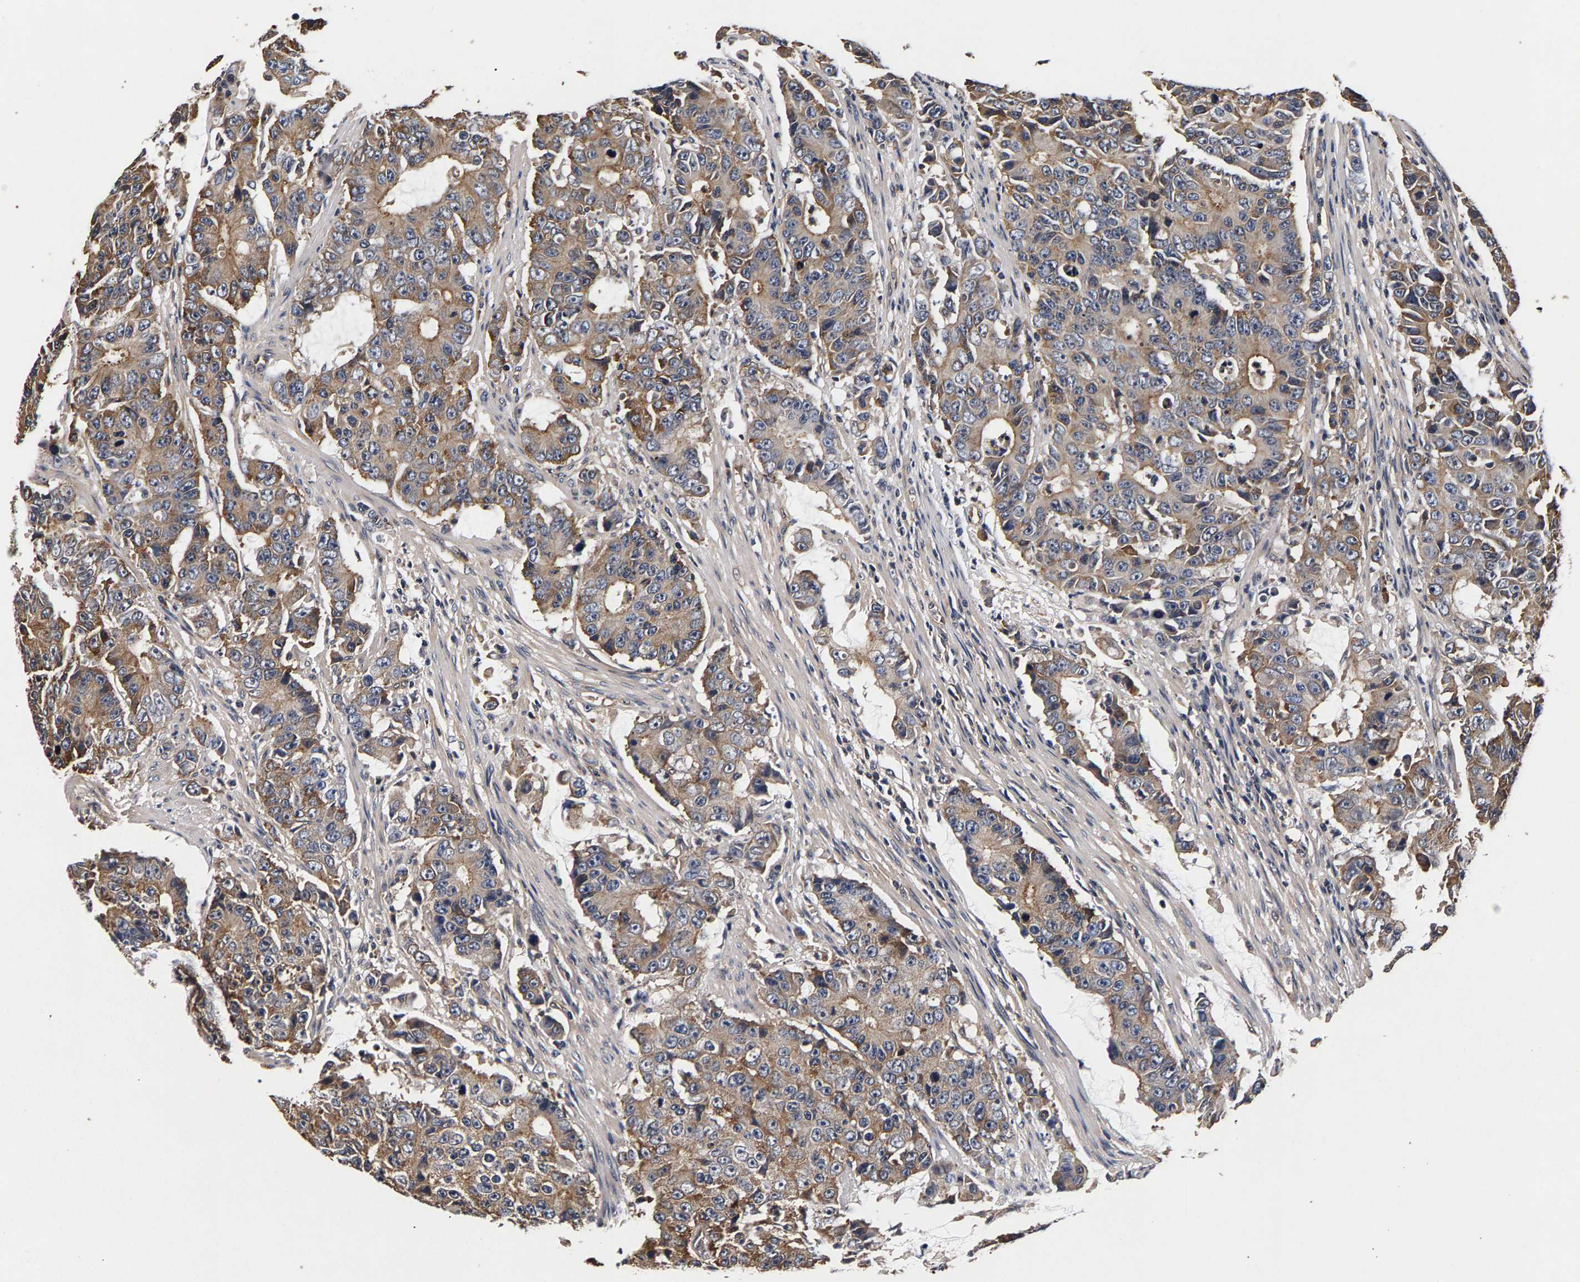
{"staining": {"intensity": "weak", "quantity": ">75%", "location": "cytoplasmic/membranous"}, "tissue": "colorectal cancer", "cell_type": "Tumor cells", "image_type": "cancer", "snomed": [{"axis": "morphology", "description": "Adenocarcinoma, NOS"}, {"axis": "topography", "description": "Colon"}], "caption": "High-magnification brightfield microscopy of colorectal cancer (adenocarcinoma) stained with DAB (brown) and counterstained with hematoxylin (blue). tumor cells exhibit weak cytoplasmic/membranous staining is present in about>75% of cells. The staining is performed using DAB brown chromogen to label protein expression. The nuclei are counter-stained blue using hematoxylin.", "gene": "MARCHF7", "patient": {"sex": "female", "age": 86}}